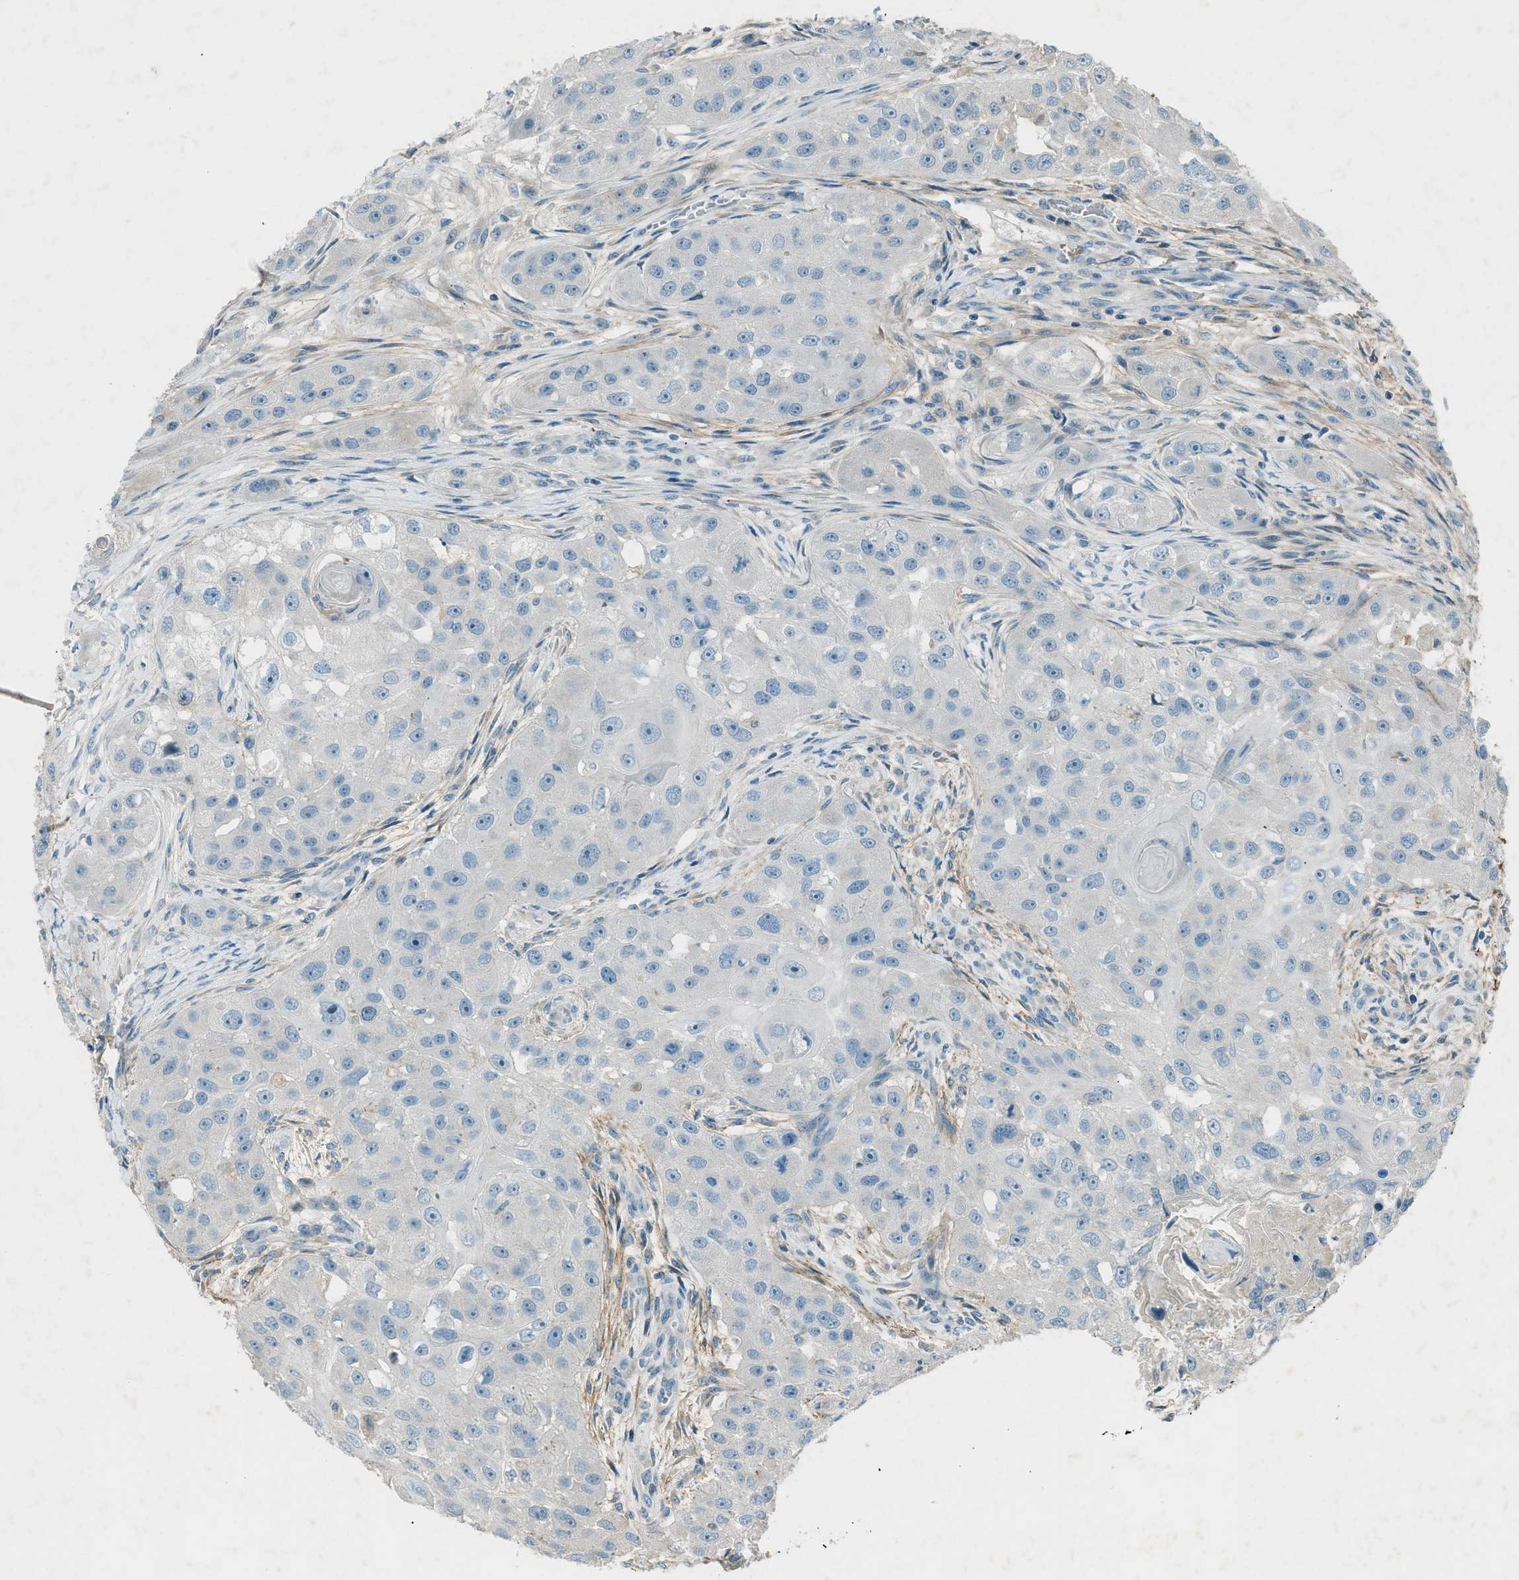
{"staining": {"intensity": "negative", "quantity": "none", "location": "none"}, "tissue": "head and neck cancer", "cell_type": "Tumor cells", "image_type": "cancer", "snomed": [{"axis": "morphology", "description": "Normal tissue, NOS"}, {"axis": "morphology", "description": "Squamous cell carcinoma, NOS"}, {"axis": "topography", "description": "Skeletal muscle"}, {"axis": "topography", "description": "Head-Neck"}], "caption": "Tumor cells show no significant protein staining in head and neck squamous cell carcinoma.", "gene": "FBLN2", "patient": {"sex": "male", "age": 51}}